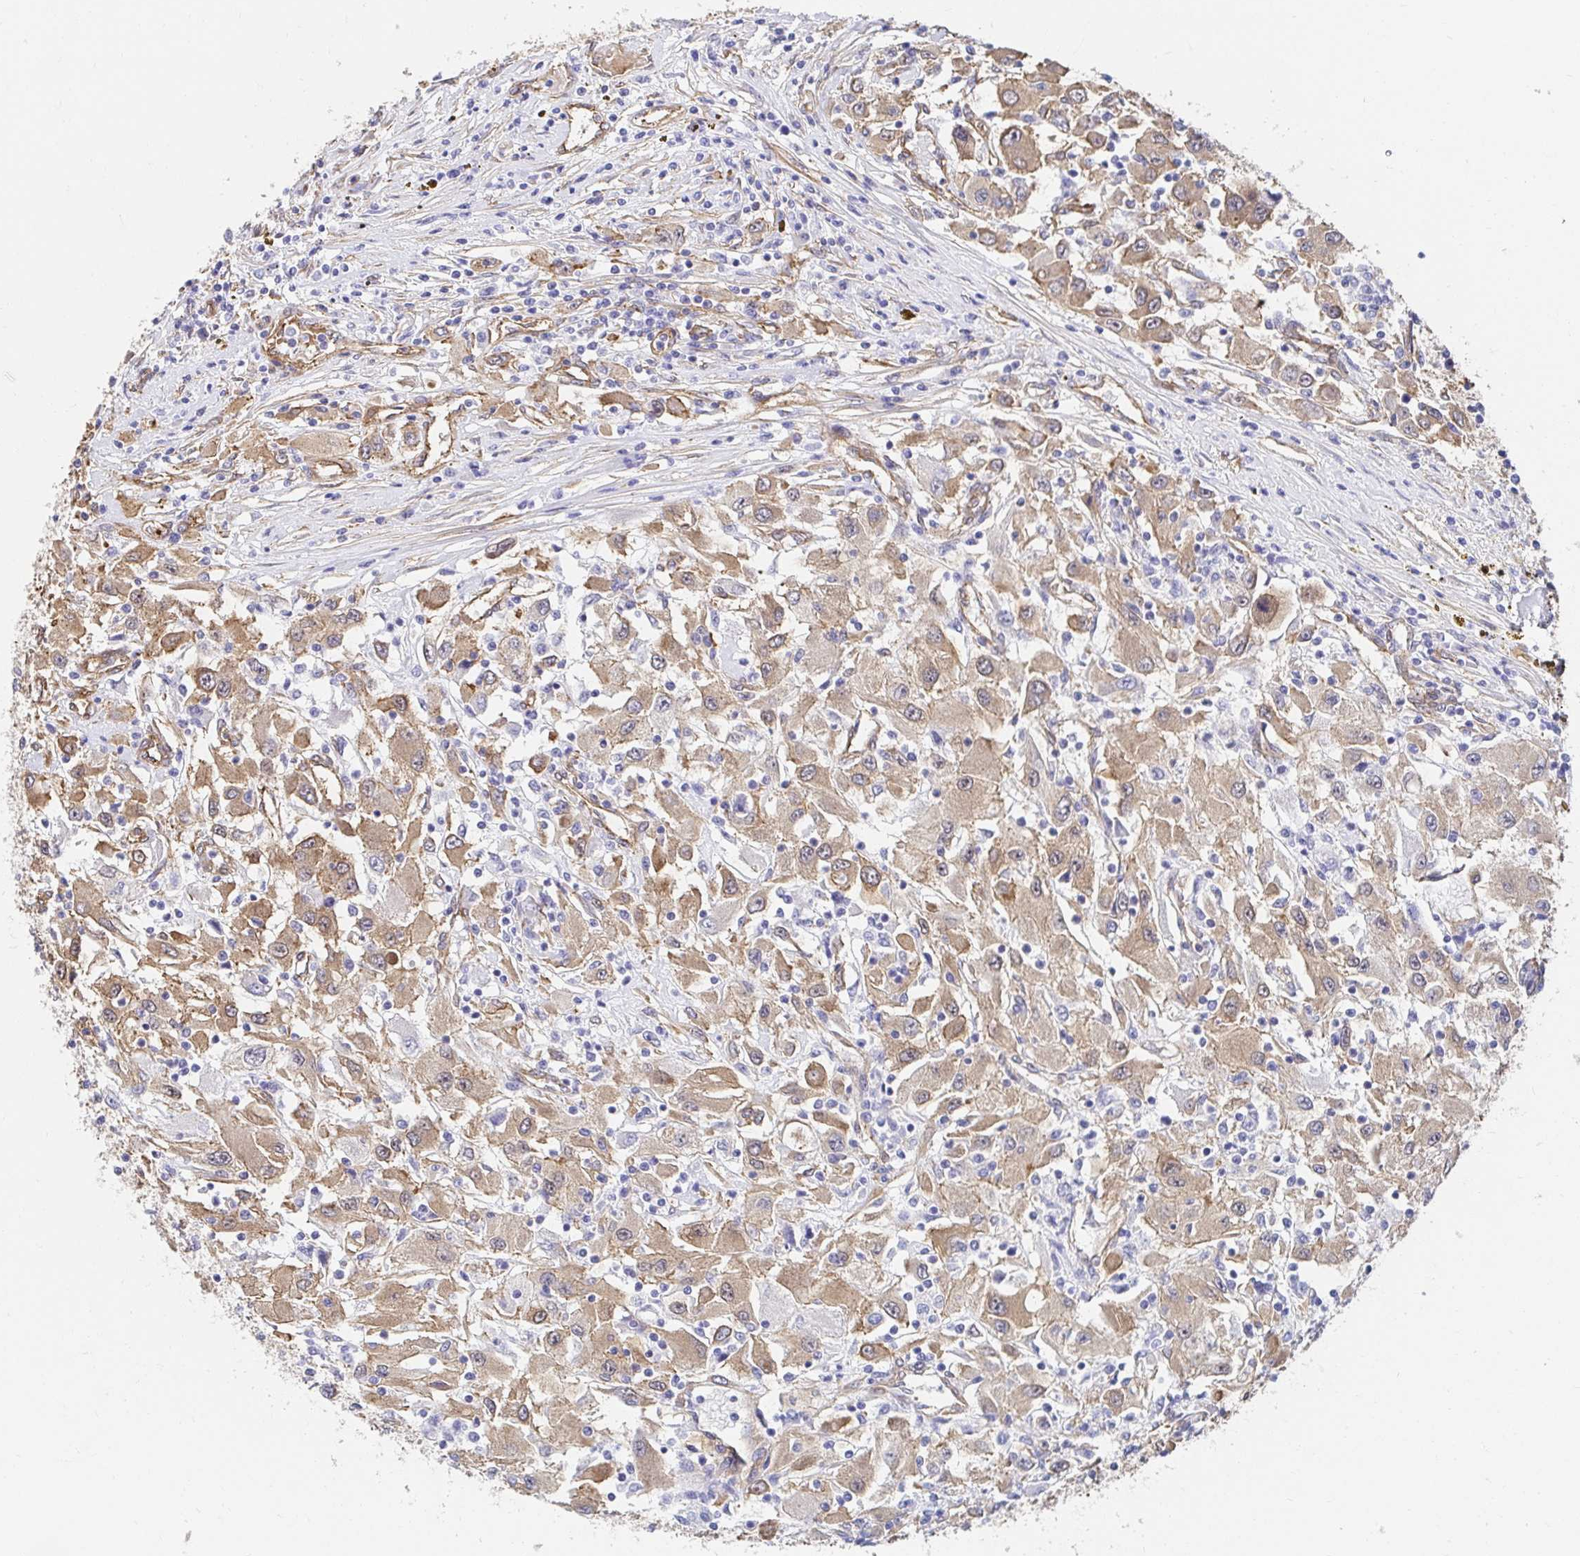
{"staining": {"intensity": "moderate", "quantity": ">75%", "location": "cytoplasmic/membranous"}, "tissue": "renal cancer", "cell_type": "Tumor cells", "image_type": "cancer", "snomed": [{"axis": "morphology", "description": "Adenocarcinoma, NOS"}, {"axis": "topography", "description": "Kidney"}], "caption": "A micrograph of renal cancer (adenocarcinoma) stained for a protein reveals moderate cytoplasmic/membranous brown staining in tumor cells.", "gene": "CTTN", "patient": {"sex": "female", "age": 67}}